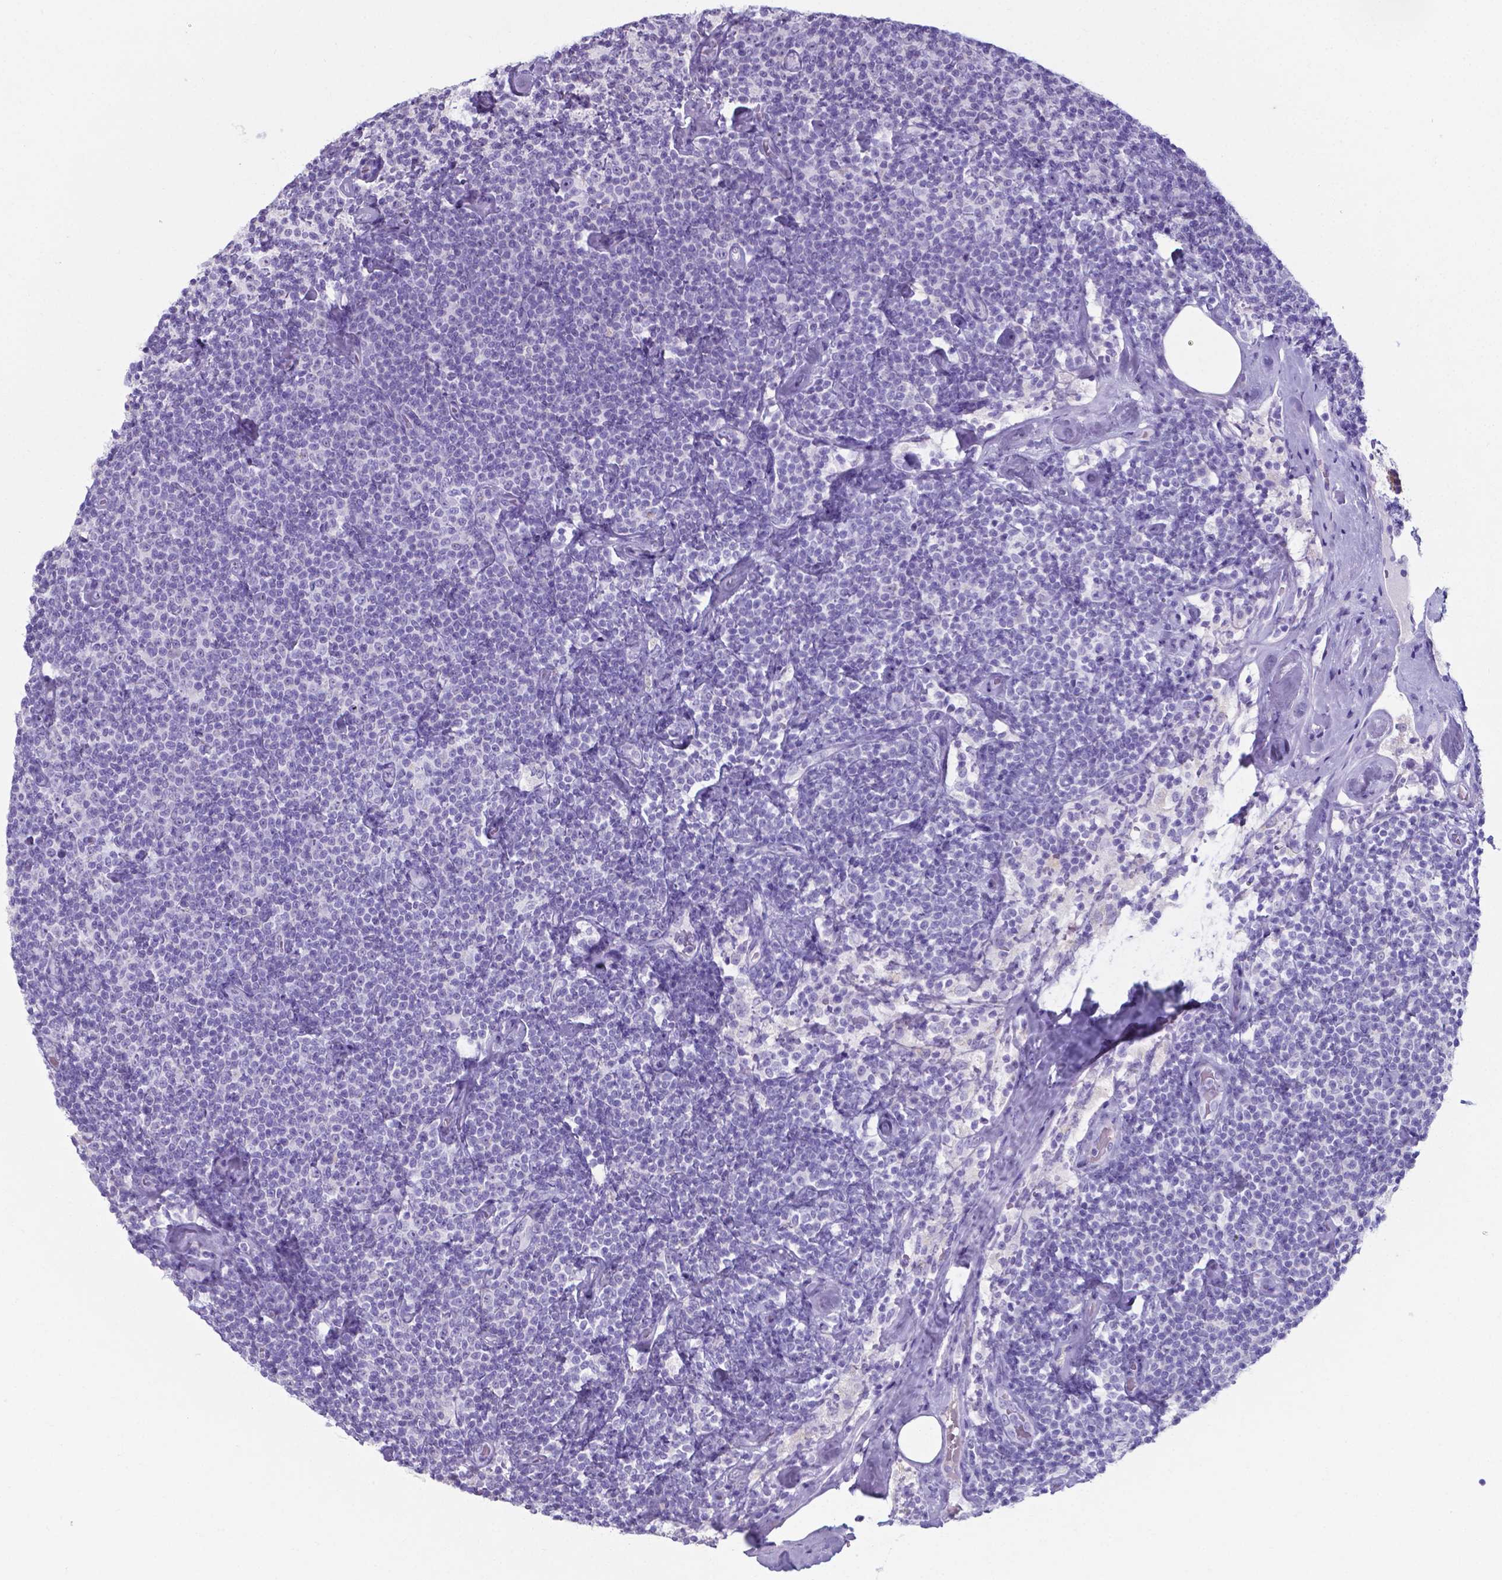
{"staining": {"intensity": "negative", "quantity": "none", "location": "none"}, "tissue": "lymphoma", "cell_type": "Tumor cells", "image_type": "cancer", "snomed": [{"axis": "morphology", "description": "Malignant lymphoma, non-Hodgkin's type, Low grade"}, {"axis": "topography", "description": "Lymph node"}], "caption": "Tumor cells are negative for protein expression in human lymphoma.", "gene": "AP5B1", "patient": {"sex": "male", "age": 81}}